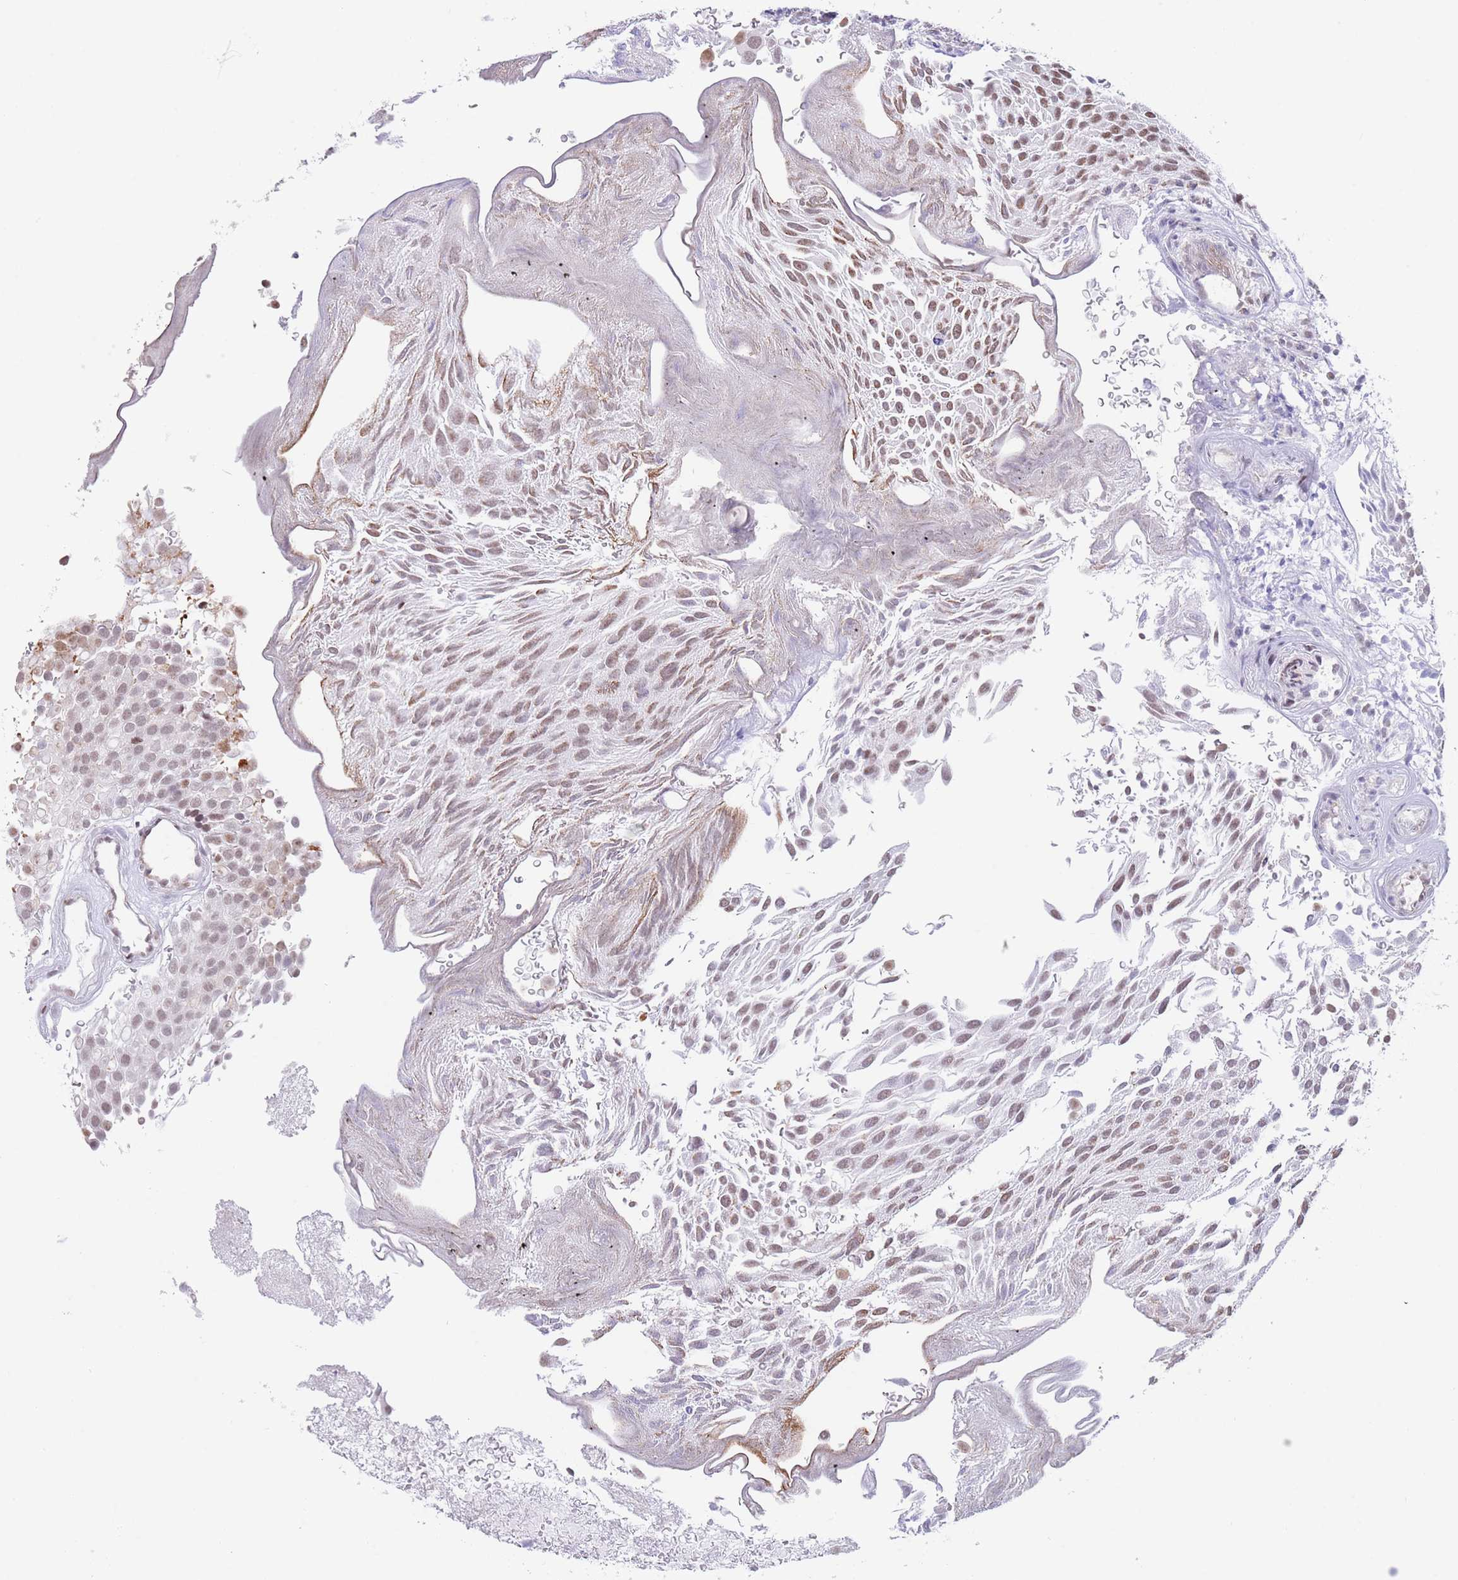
{"staining": {"intensity": "moderate", "quantity": ">75%", "location": "nuclear"}, "tissue": "urothelial cancer", "cell_type": "Tumor cells", "image_type": "cancer", "snomed": [{"axis": "morphology", "description": "Urothelial carcinoma, Low grade"}, {"axis": "topography", "description": "Urinary bladder"}], "caption": "Urothelial carcinoma (low-grade) stained with a protein marker reveals moderate staining in tumor cells.", "gene": "ZNF382", "patient": {"sex": "male", "age": 78}}